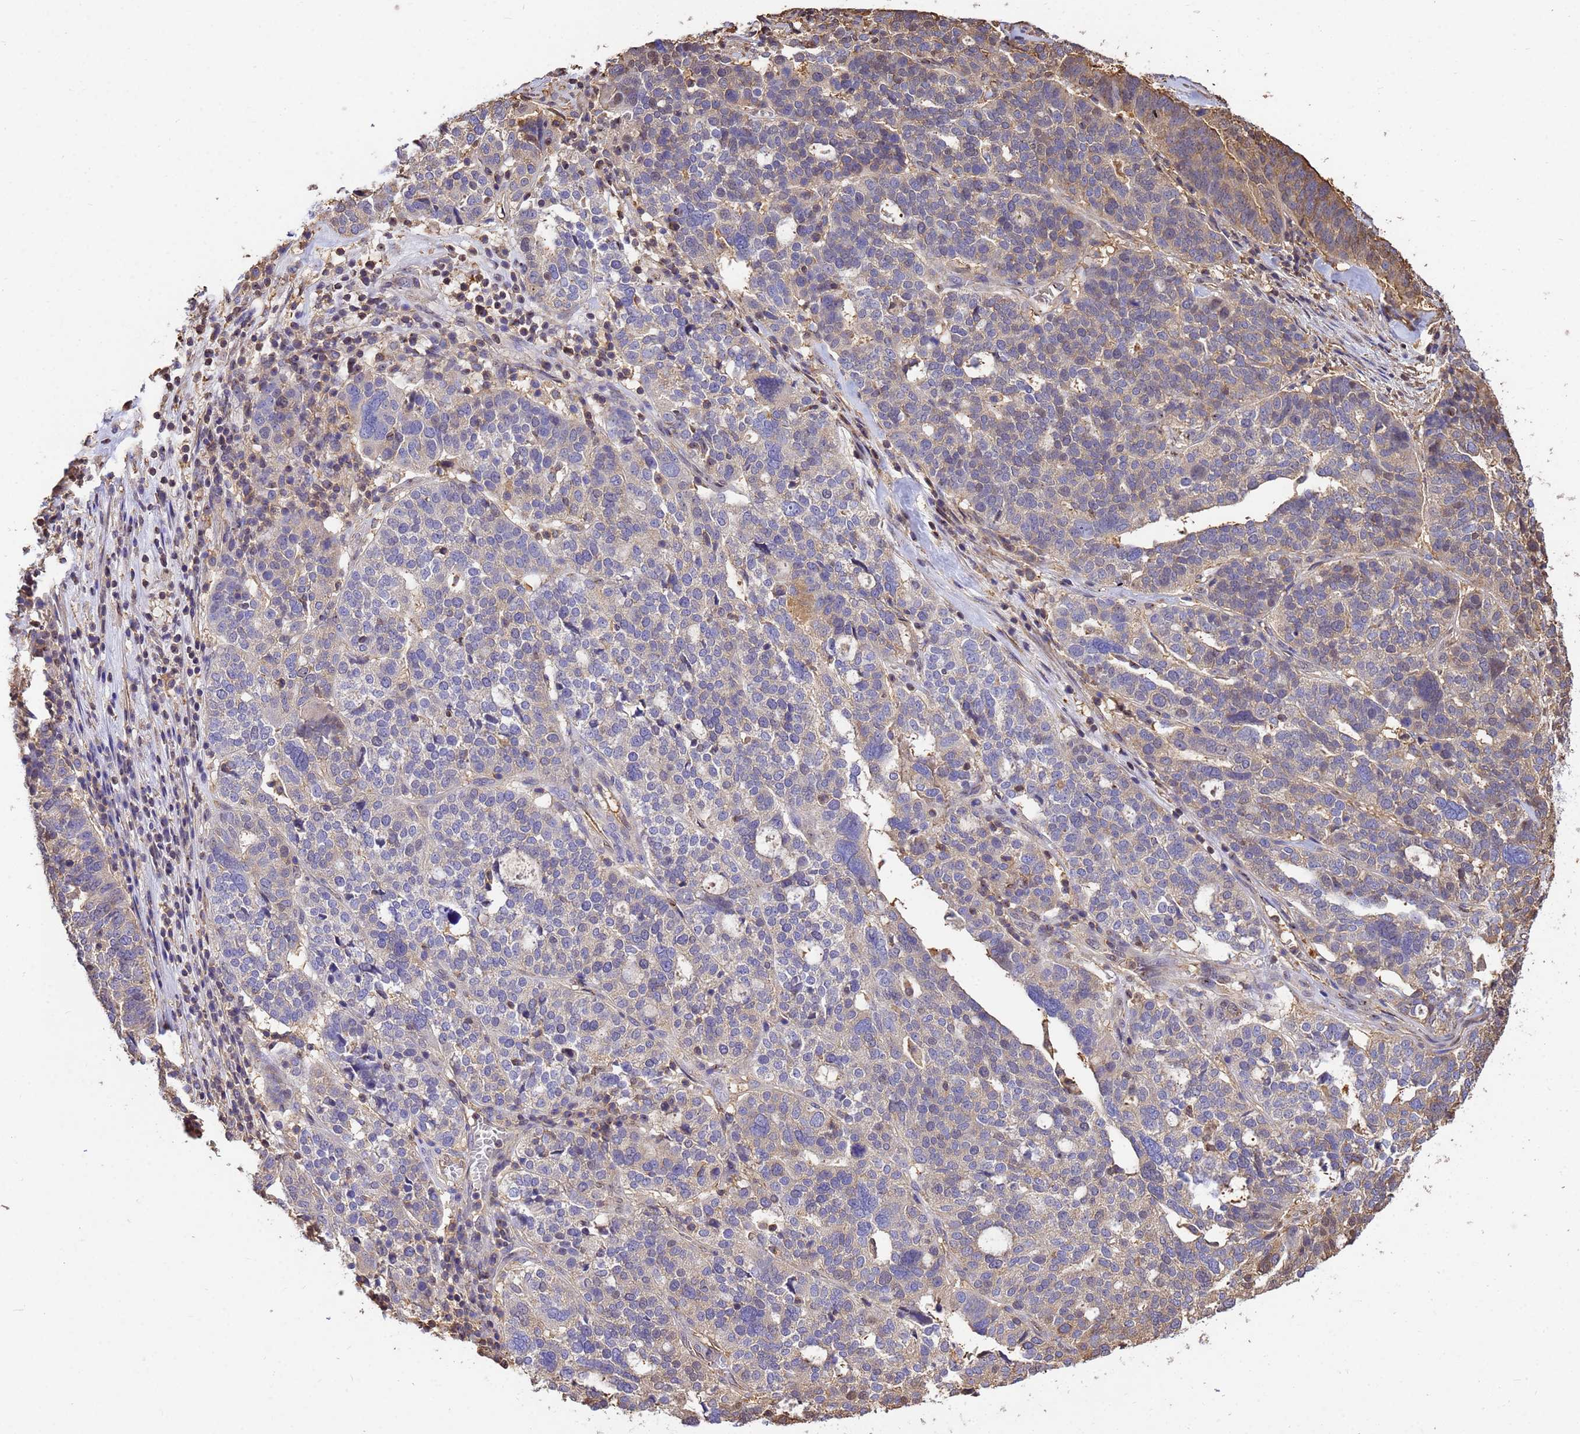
{"staining": {"intensity": "weak", "quantity": "<25%", "location": "cytoplasmic/membranous"}, "tissue": "ovarian cancer", "cell_type": "Tumor cells", "image_type": "cancer", "snomed": [{"axis": "morphology", "description": "Cystadenocarcinoma, serous, NOS"}, {"axis": "topography", "description": "Ovary"}], "caption": "The immunohistochemistry (IHC) histopathology image has no significant expression in tumor cells of ovarian serous cystadenocarcinoma tissue.", "gene": "WDR64", "patient": {"sex": "female", "age": 59}}